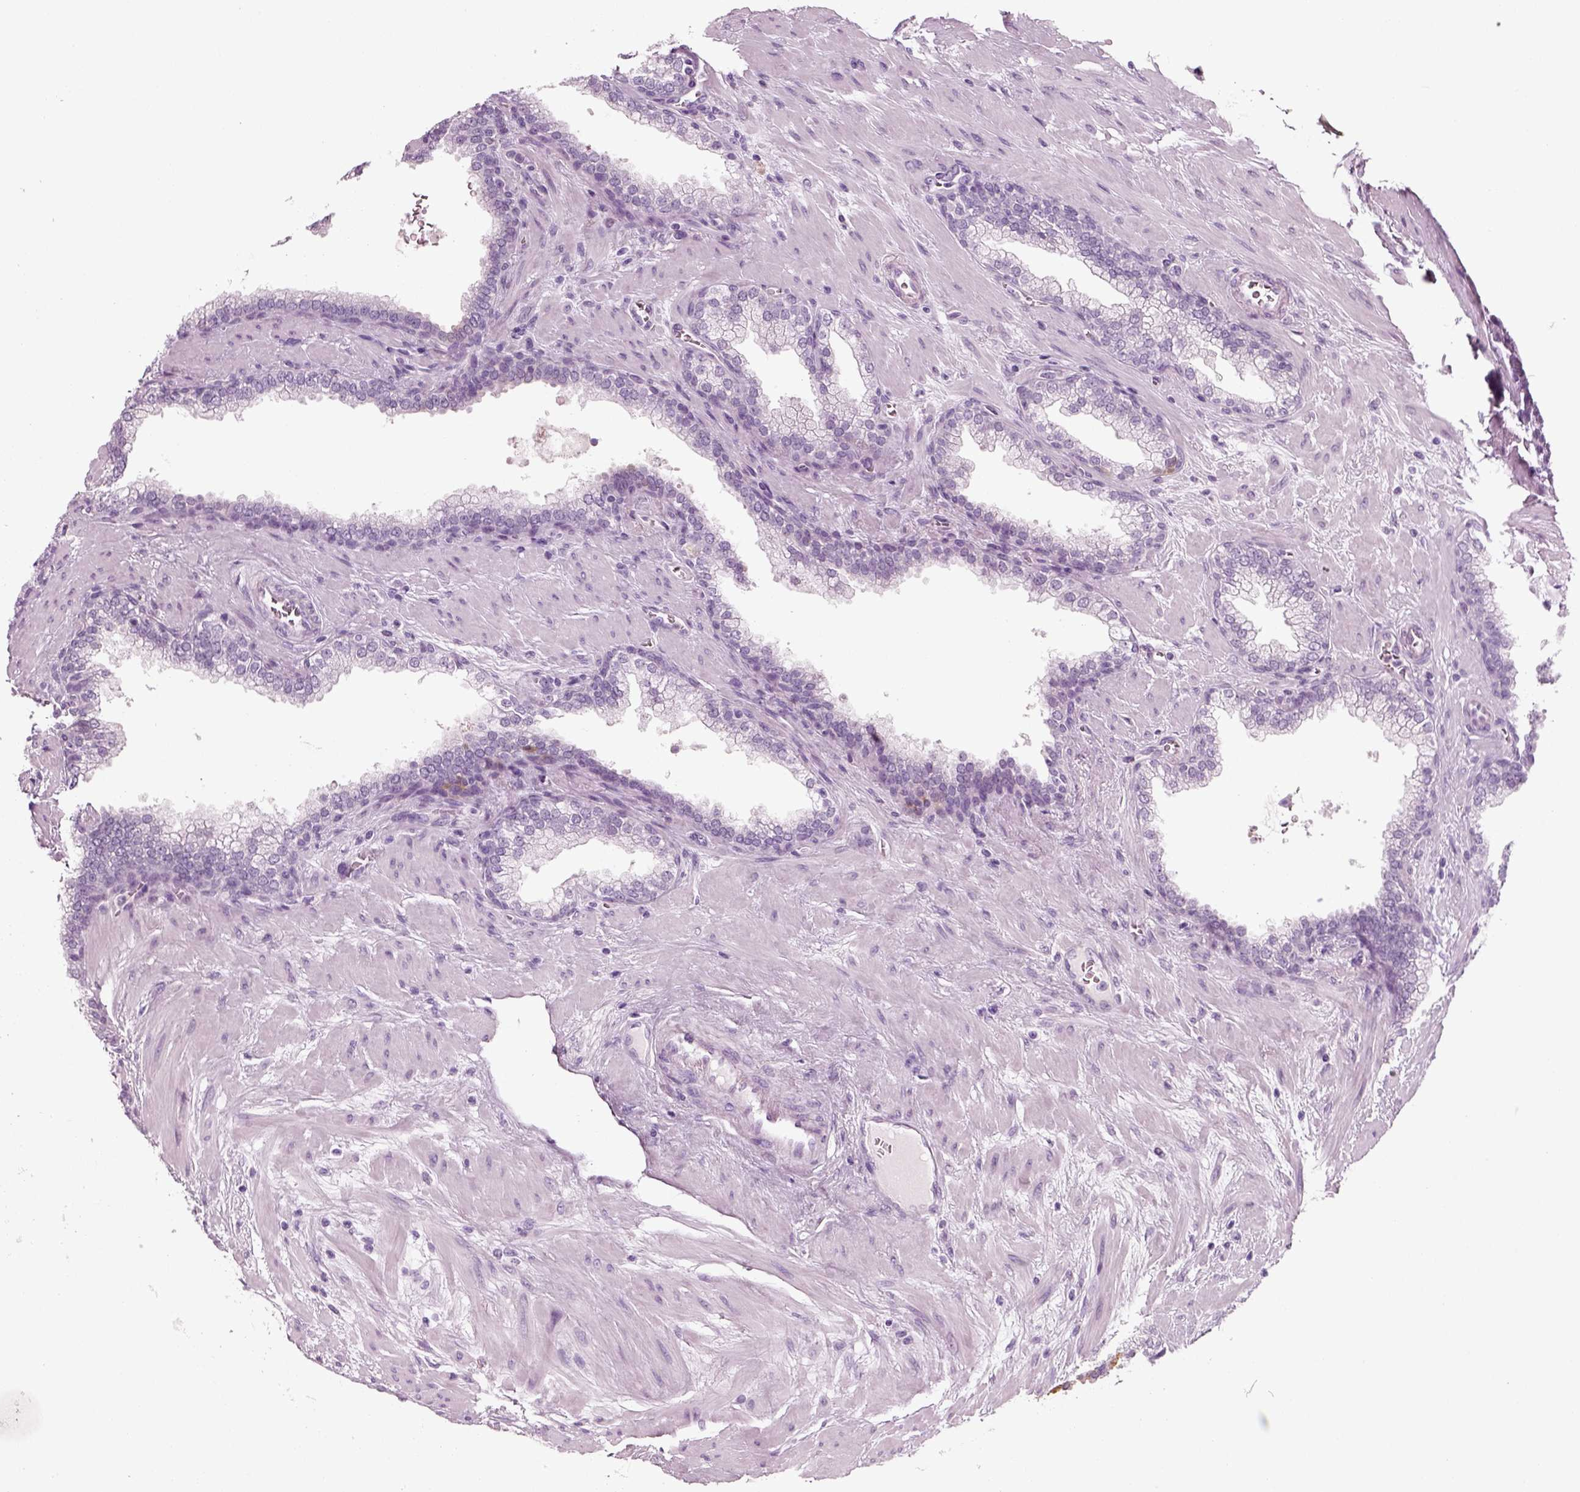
{"staining": {"intensity": "negative", "quantity": "none", "location": "none"}, "tissue": "prostate cancer", "cell_type": "Tumor cells", "image_type": "cancer", "snomed": [{"axis": "morphology", "description": "Adenocarcinoma, NOS"}, {"axis": "topography", "description": "Prostate"}], "caption": "The photomicrograph displays no significant expression in tumor cells of prostate adenocarcinoma. (Immunohistochemistry, brightfield microscopy, high magnification).", "gene": "CRABP1", "patient": {"sex": "male", "age": 67}}